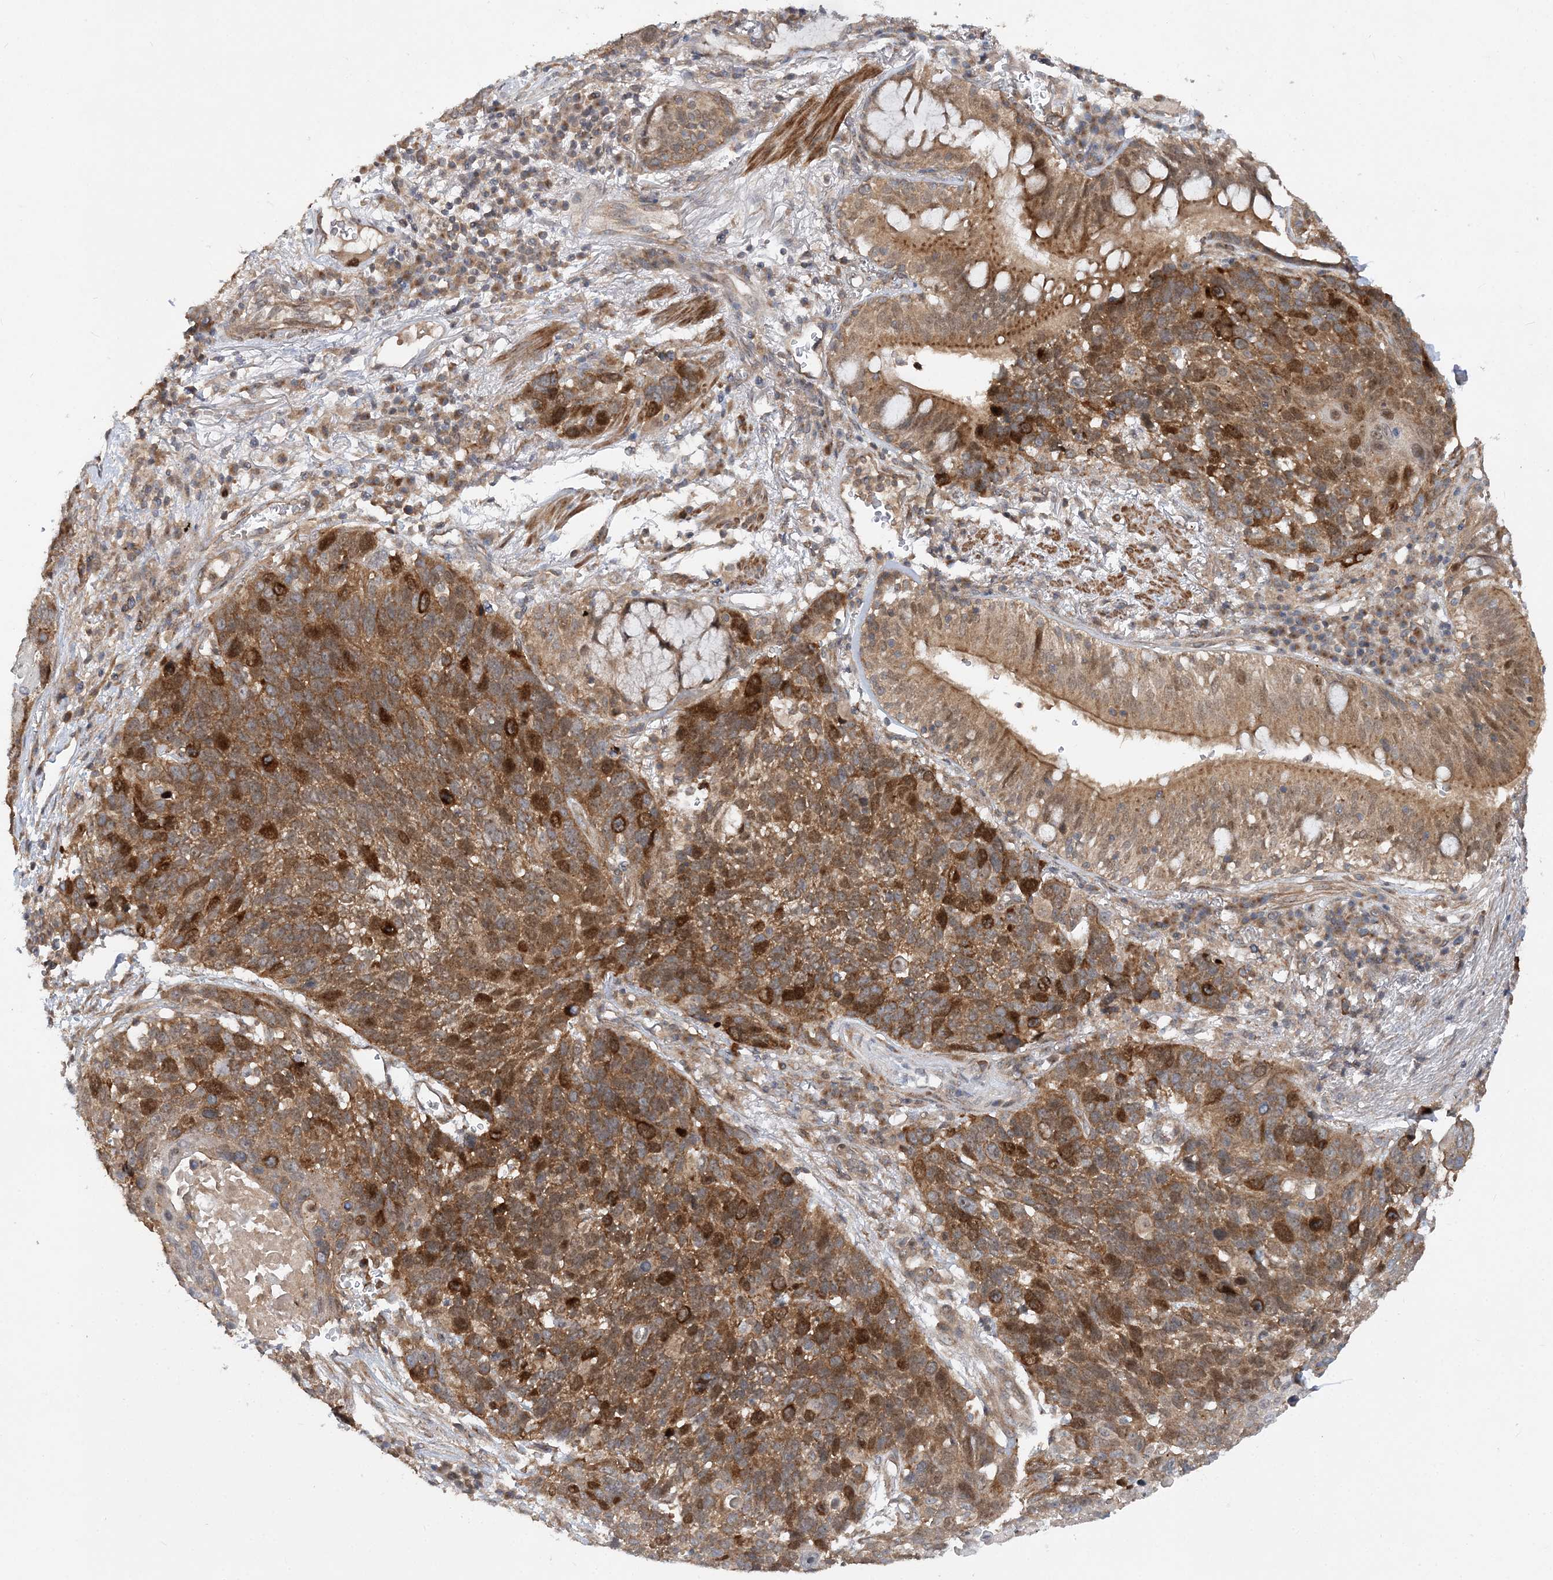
{"staining": {"intensity": "moderate", "quantity": ">75%", "location": "cytoplasmic/membranous,nuclear"}, "tissue": "lung cancer", "cell_type": "Tumor cells", "image_type": "cancer", "snomed": [{"axis": "morphology", "description": "Squamous cell carcinoma, NOS"}, {"axis": "topography", "description": "Lung"}], "caption": "IHC micrograph of neoplastic tissue: human squamous cell carcinoma (lung) stained using immunohistochemistry (IHC) reveals medium levels of moderate protein expression localized specifically in the cytoplasmic/membranous and nuclear of tumor cells, appearing as a cytoplasmic/membranous and nuclear brown color.", "gene": "MXI1", "patient": {"sex": "male", "age": 66}}